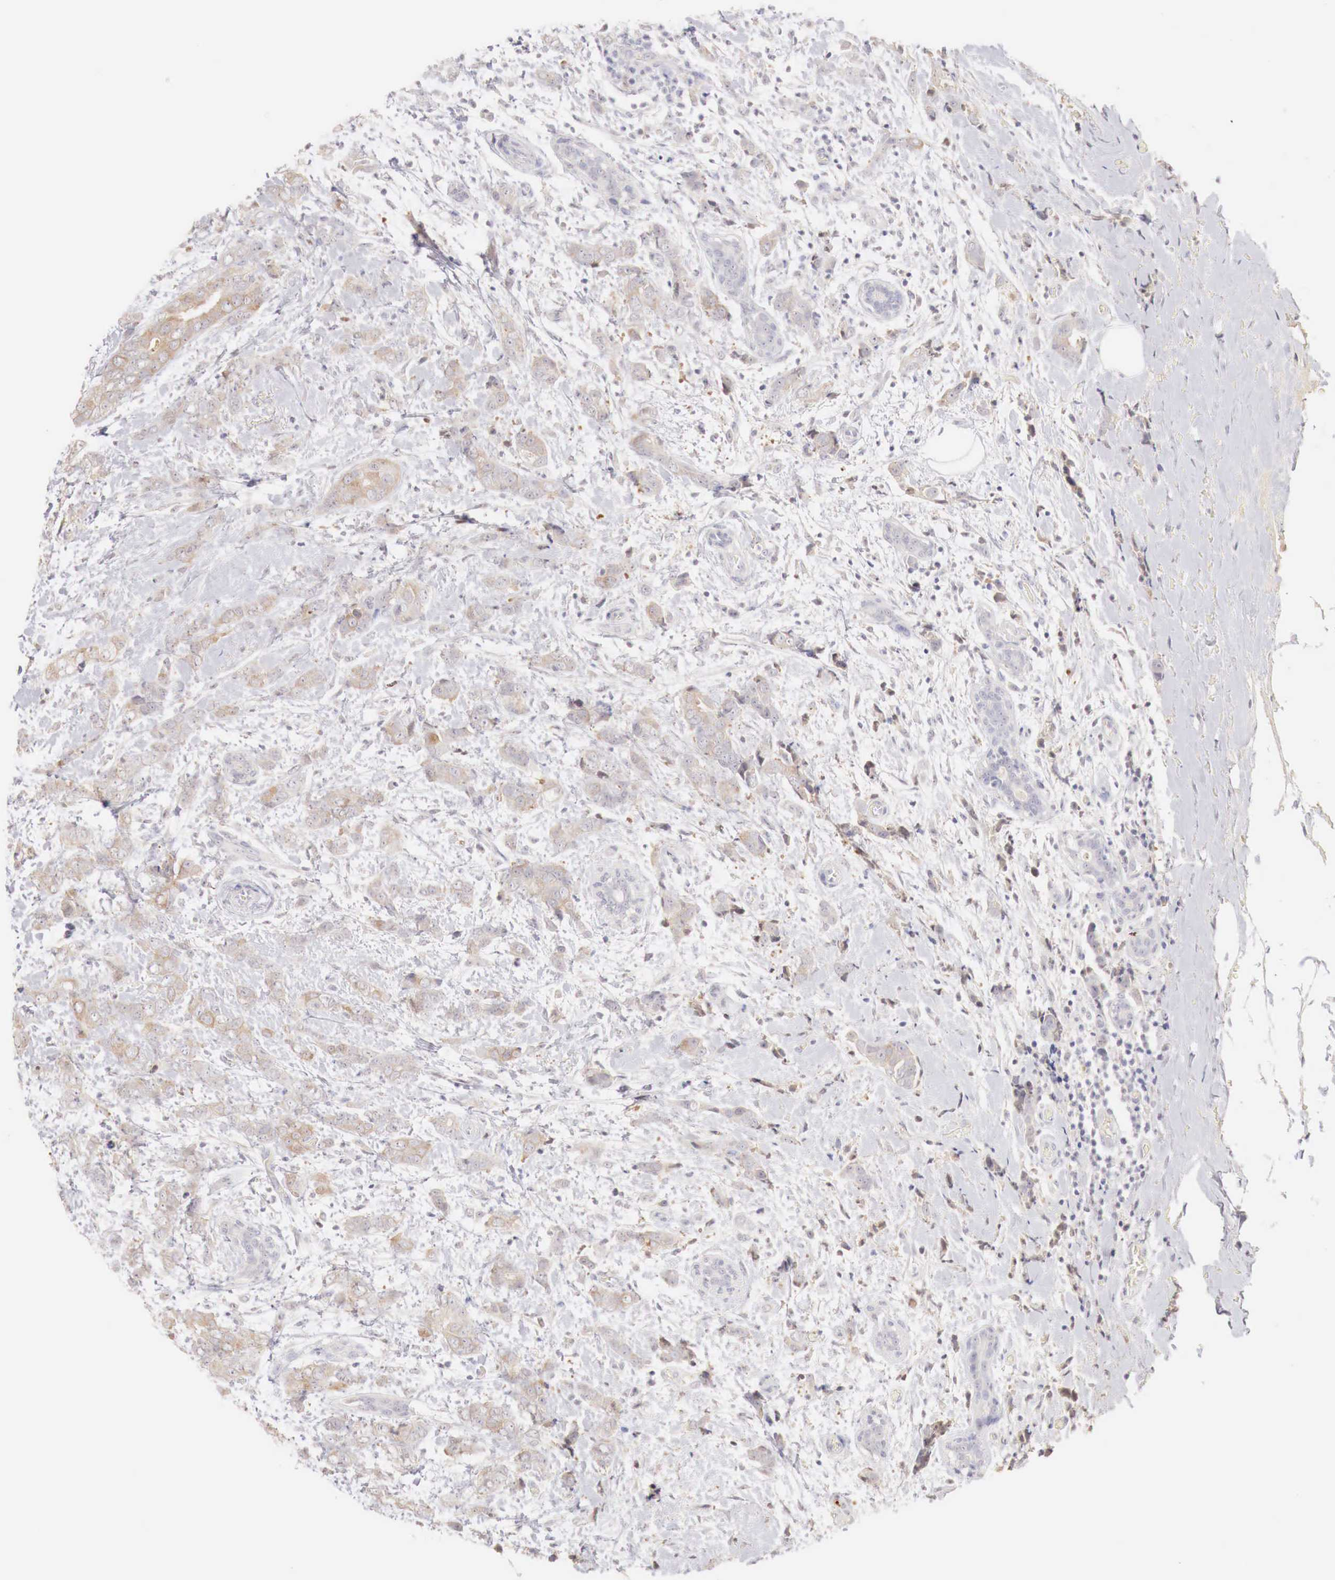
{"staining": {"intensity": "weak", "quantity": "25%-75%", "location": "cytoplasmic/membranous"}, "tissue": "breast cancer", "cell_type": "Tumor cells", "image_type": "cancer", "snomed": [{"axis": "morphology", "description": "Duct carcinoma"}, {"axis": "topography", "description": "Breast"}], "caption": "DAB (3,3'-diaminobenzidine) immunohistochemical staining of human breast cancer demonstrates weak cytoplasmic/membranous protein staining in about 25%-75% of tumor cells. The staining is performed using DAB brown chromogen to label protein expression. The nuclei are counter-stained blue using hematoxylin.", "gene": "GATA1", "patient": {"sex": "female", "age": 53}}